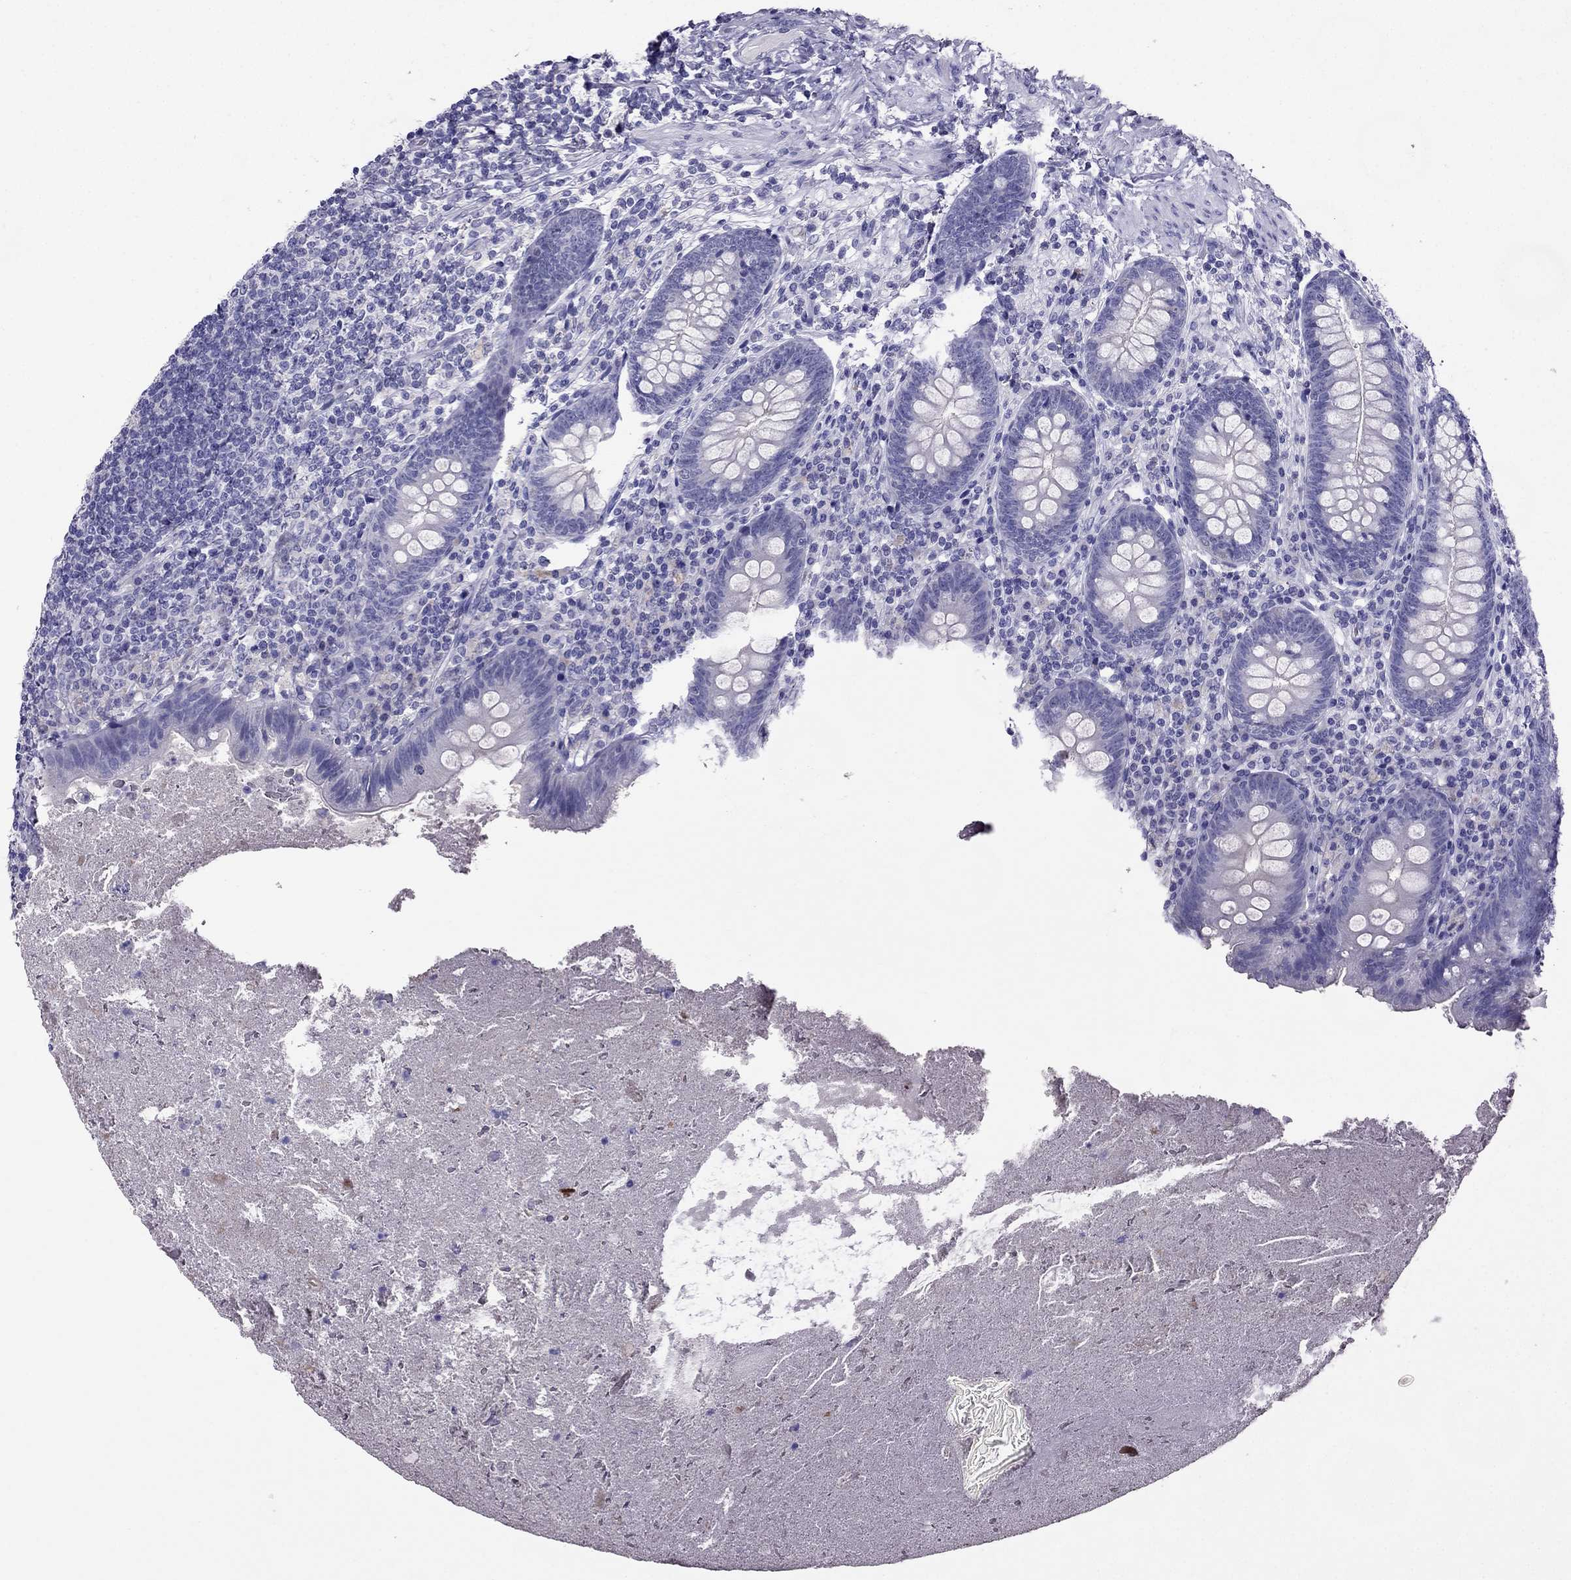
{"staining": {"intensity": "negative", "quantity": "none", "location": "none"}, "tissue": "appendix", "cell_type": "Glandular cells", "image_type": "normal", "snomed": [{"axis": "morphology", "description": "Normal tissue, NOS"}, {"axis": "topography", "description": "Appendix"}], "caption": "Glandular cells show no significant staining in normal appendix.", "gene": "ZNF541", "patient": {"sex": "male", "age": 47}}